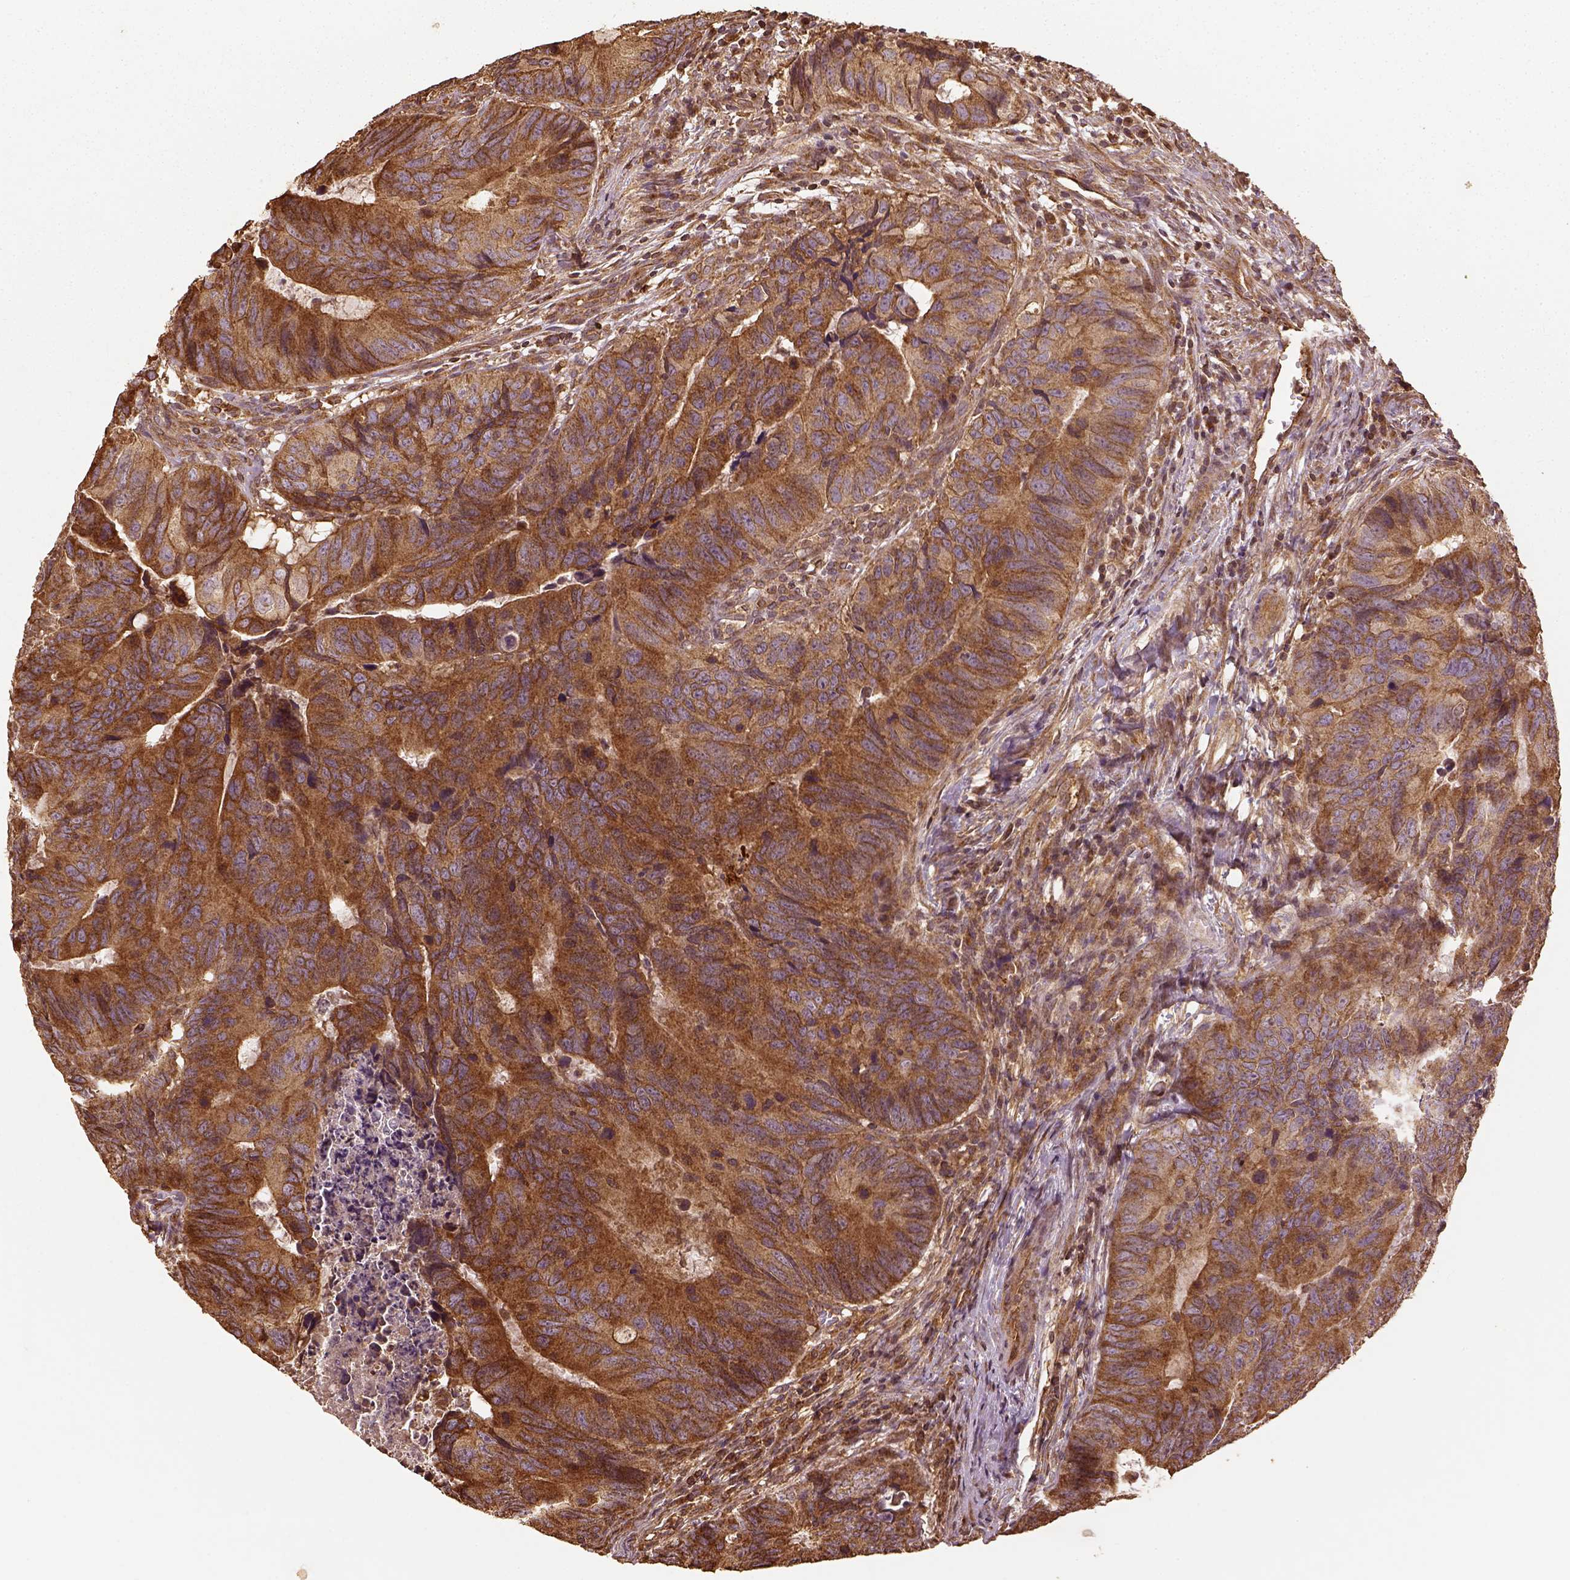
{"staining": {"intensity": "moderate", "quantity": ">75%", "location": "cytoplasmic/membranous"}, "tissue": "colorectal cancer", "cell_type": "Tumor cells", "image_type": "cancer", "snomed": [{"axis": "morphology", "description": "Adenocarcinoma, NOS"}, {"axis": "topography", "description": "Colon"}], "caption": "High-magnification brightfield microscopy of adenocarcinoma (colorectal) stained with DAB (3,3'-diaminobenzidine) (brown) and counterstained with hematoxylin (blue). tumor cells exhibit moderate cytoplasmic/membranous expression is appreciated in approximately>75% of cells.", "gene": "VEGFA", "patient": {"sex": "female", "age": 82}}